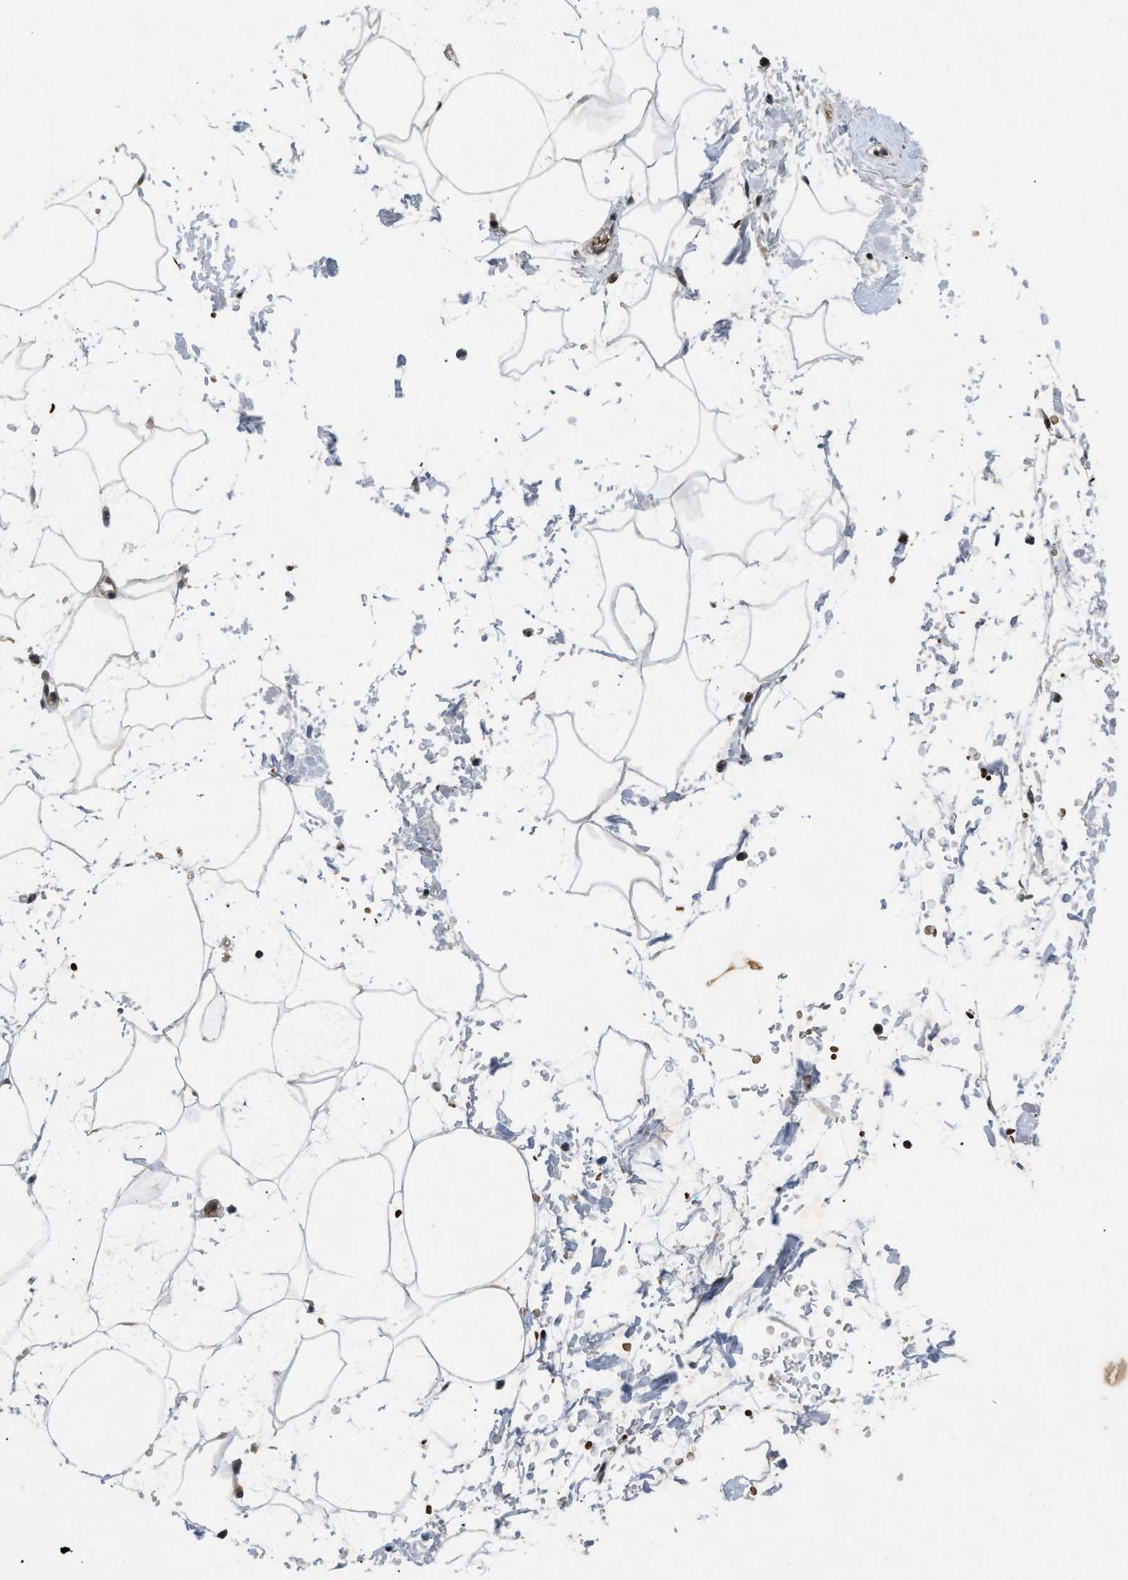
{"staining": {"intensity": "weak", "quantity": ">75%", "location": "nuclear"}, "tissue": "adipose tissue", "cell_type": "Adipocytes", "image_type": "normal", "snomed": [{"axis": "morphology", "description": "Normal tissue, NOS"}, {"axis": "topography", "description": "Soft tissue"}], "caption": "Adipocytes exhibit low levels of weak nuclear staining in approximately >75% of cells in benign adipose tissue.", "gene": "ZNF346", "patient": {"sex": "male", "age": 72}}